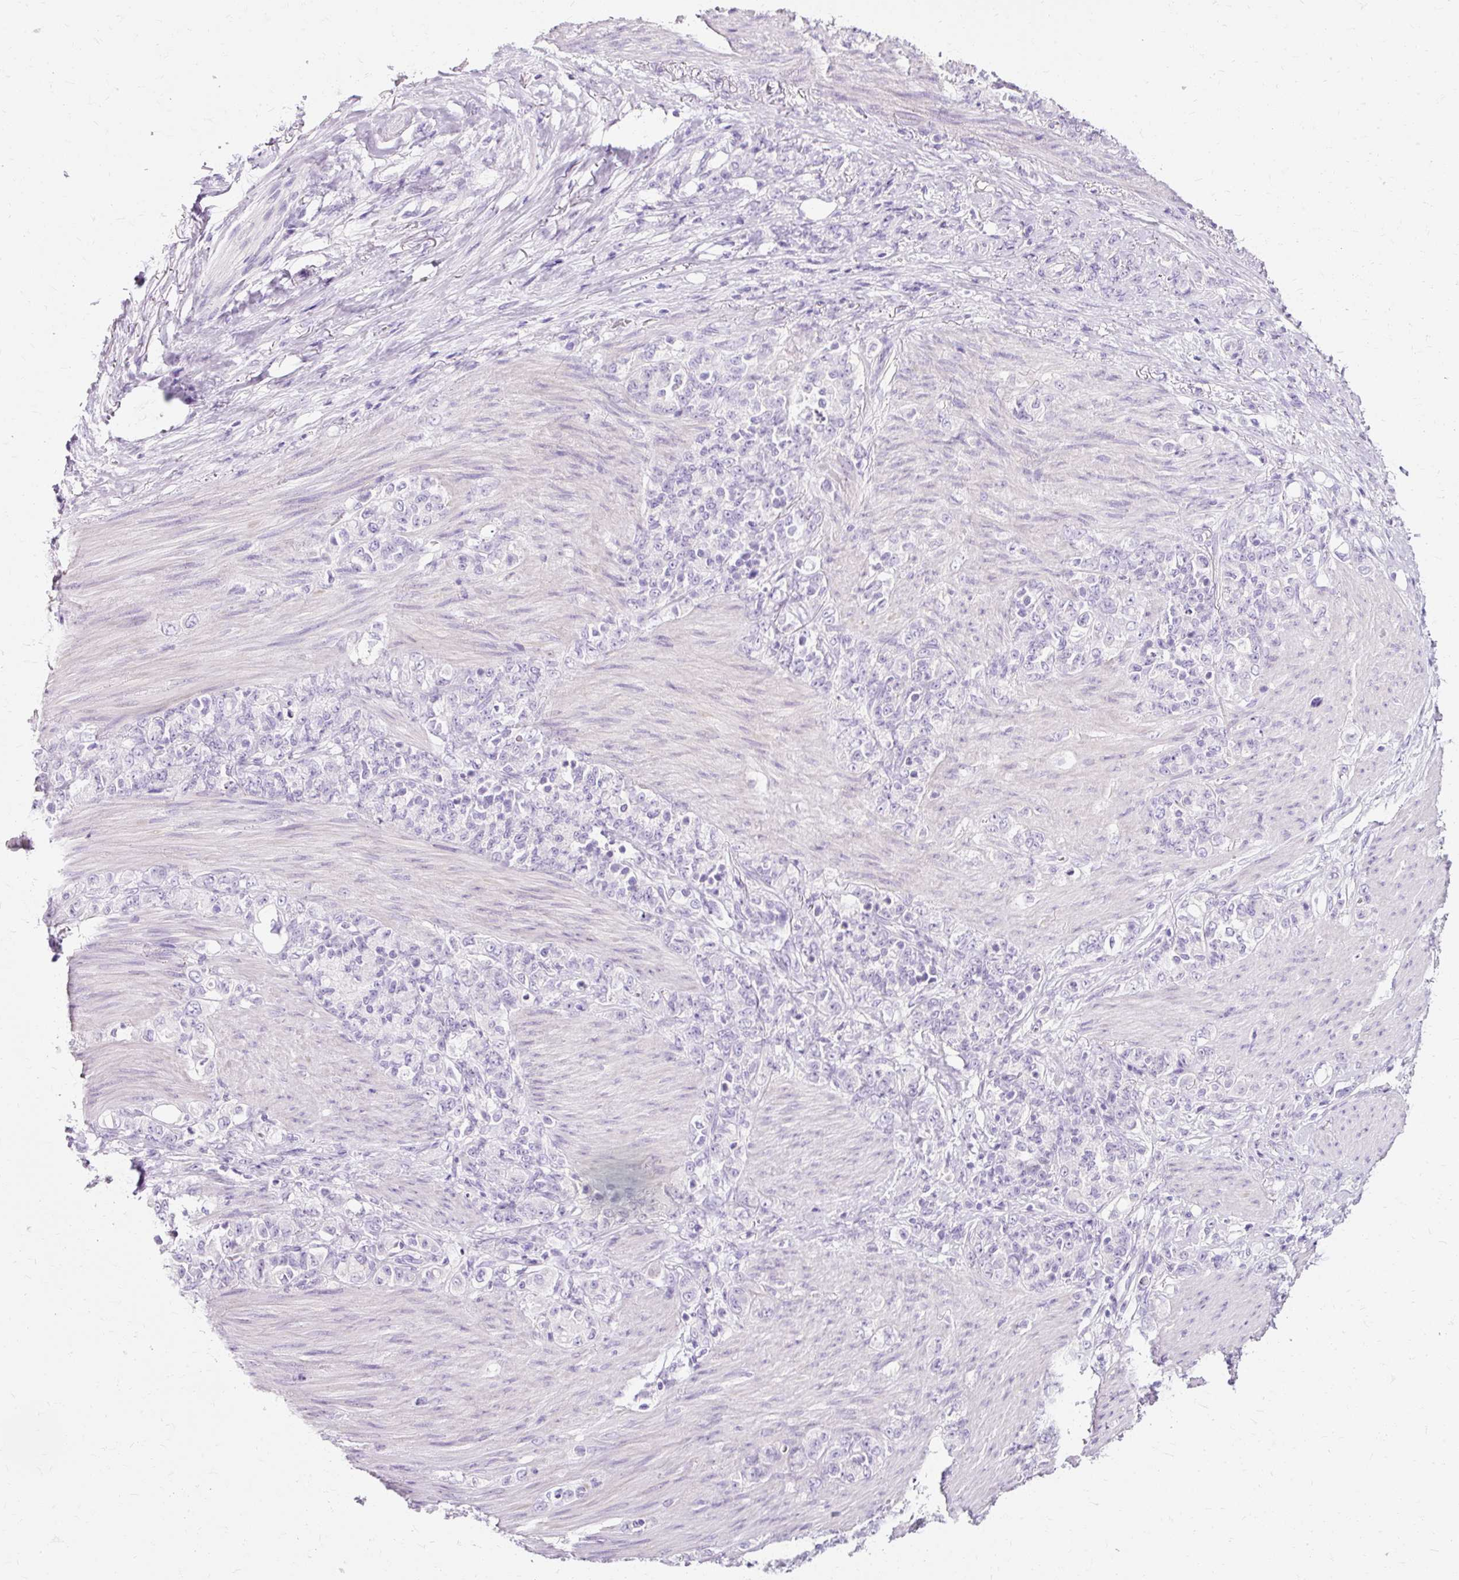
{"staining": {"intensity": "negative", "quantity": "none", "location": "none"}, "tissue": "stomach cancer", "cell_type": "Tumor cells", "image_type": "cancer", "snomed": [{"axis": "morphology", "description": "Normal tissue, NOS"}, {"axis": "morphology", "description": "Adenocarcinoma, NOS"}, {"axis": "topography", "description": "Stomach"}], "caption": "DAB (3,3'-diaminobenzidine) immunohistochemical staining of stomach cancer (adenocarcinoma) displays no significant expression in tumor cells. The staining is performed using DAB (3,3'-diaminobenzidine) brown chromogen with nuclei counter-stained in using hematoxylin.", "gene": "CLDN25", "patient": {"sex": "female", "age": 79}}